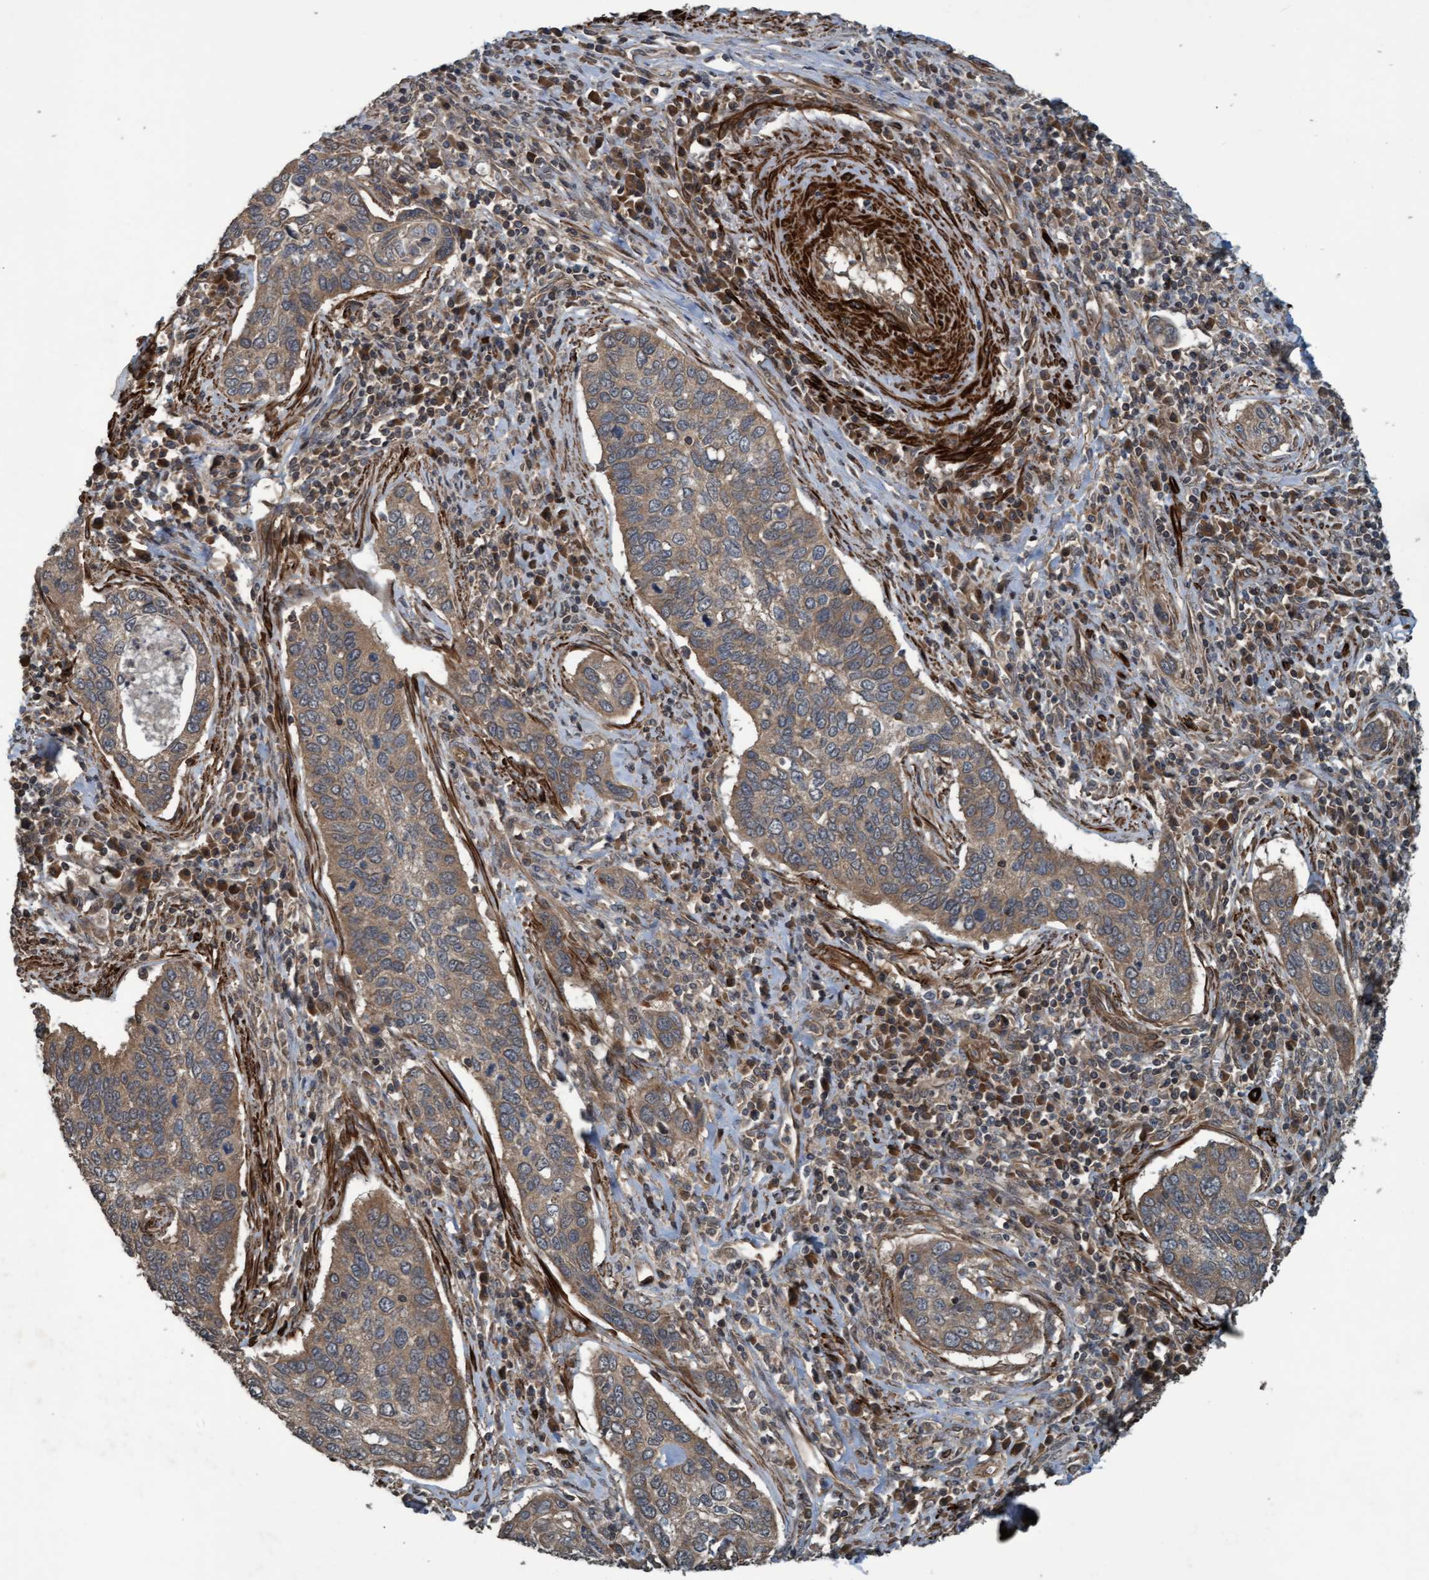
{"staining": {"intensity": "weak", "quantity": ">75%", "location": "cytoplasmic/membranous"}, "tissue": "cervical cancer", "cell_type": "Tumor cells", "image_type": "cancer", "snomed": [{"axis": "morphology", "description": "Squamous cell carcinoma, NOS"}, {"axis": "topography", "description": "Cervix"}], "caption": "Brown immunohistochemical staining in cervical cancer (squamous cell carcinoma) shows weak cytoplasmic/membranous positivity in about >75% of tumor cells. (brown staining indicates protein expression, while blue staining denotes nuclei).", "gene": "GGT6", "patient": {"sex": "female", "age": 53}}